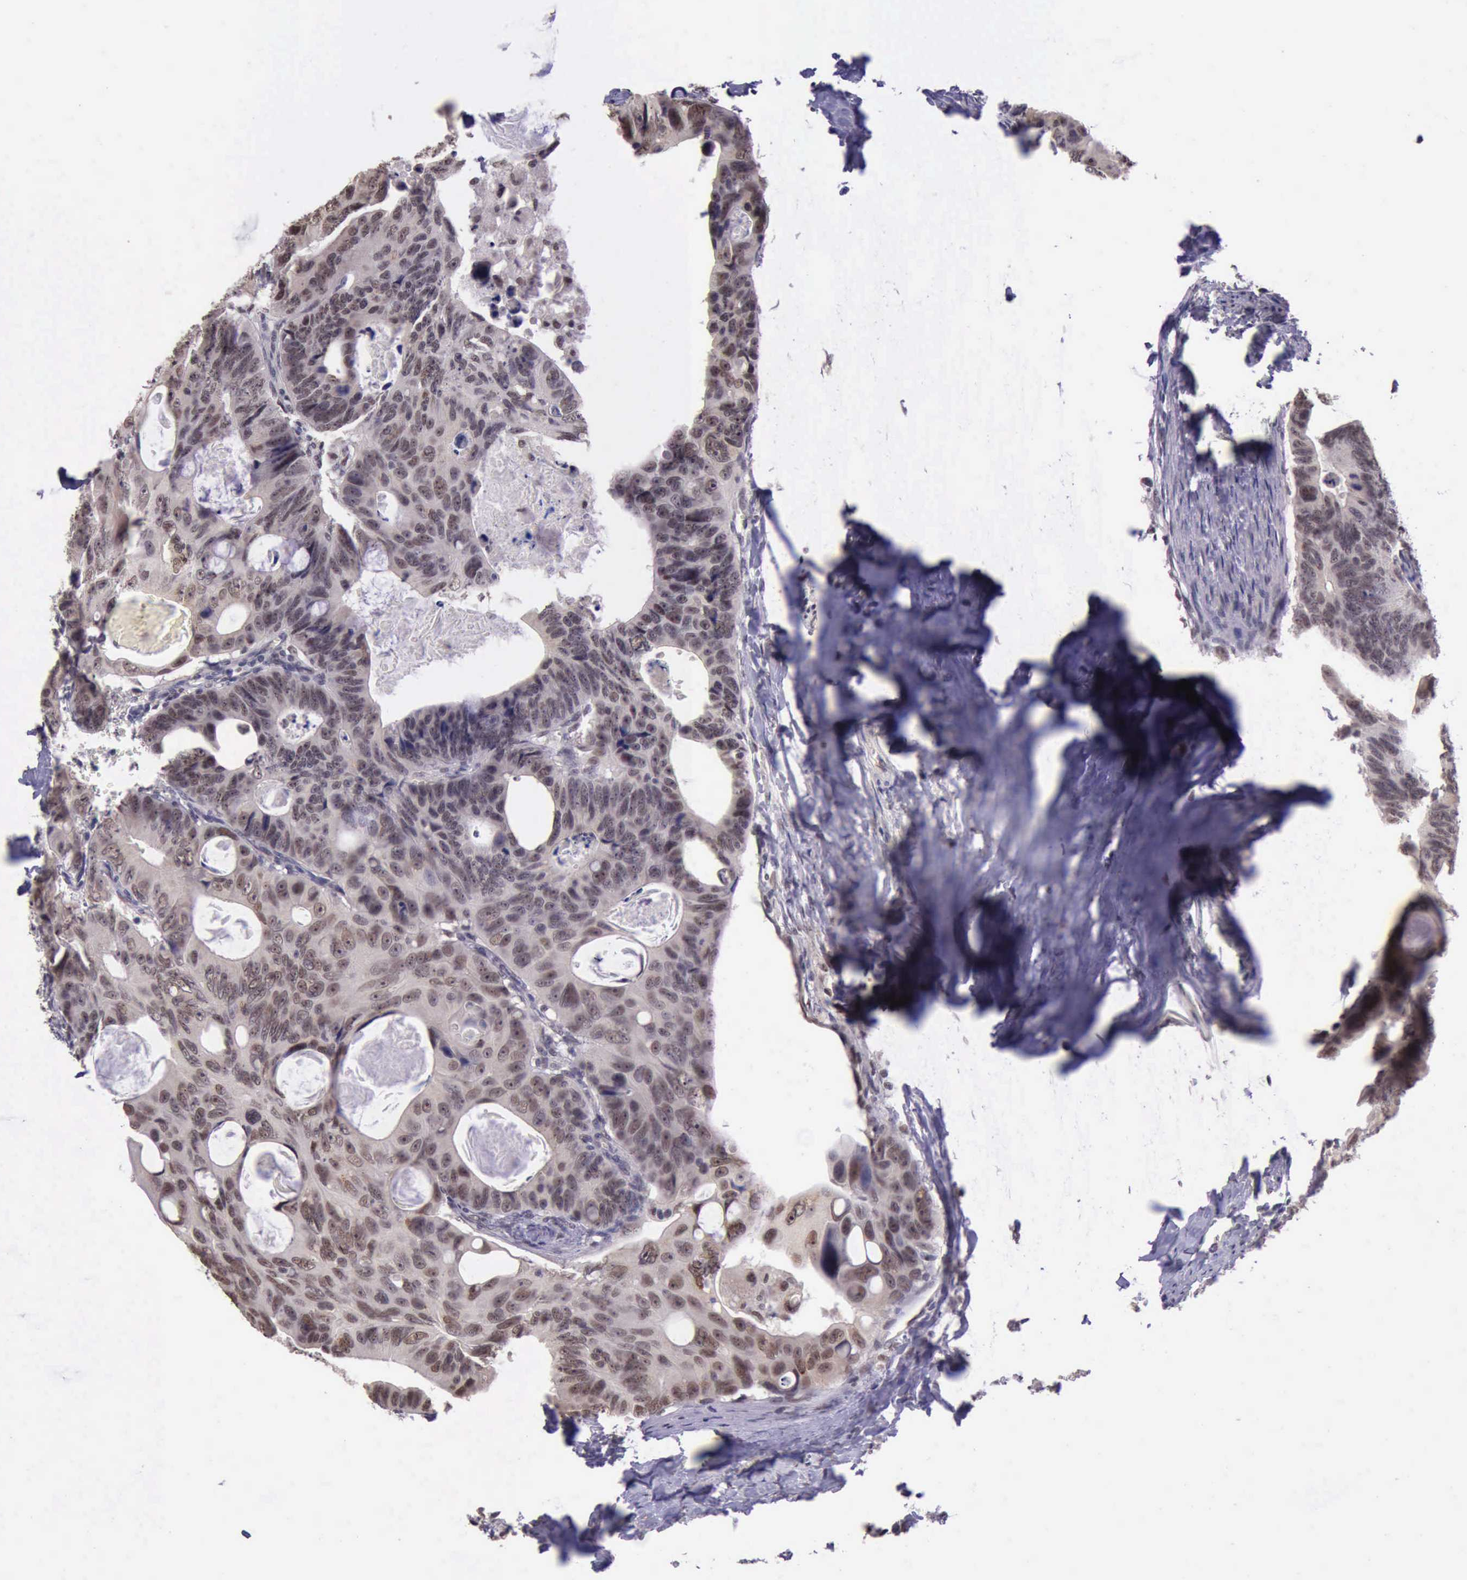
{"staining": {"intensity": "weak", "quantity": ">75%", "location": "nuclear"}, "tissue": "colorectal cancer", "cell_type": "Tumor cells", "image_type": "cancer", "snomed": [{"axis": "morphology", "description": "Adenocarcinoma, NOS"}, {"axis": "topography", "description": "Colon"}], "caption": "Immunohistochemistry (IHC) image of colorectal cancer (adenocarcinoma) stained for a protein (brown), which exhibits low levels of weak nuclear expression in approximately >75% of tumor cells.", "gene": "PRPF39", "patient": {"sex": "female", "age": 55}}